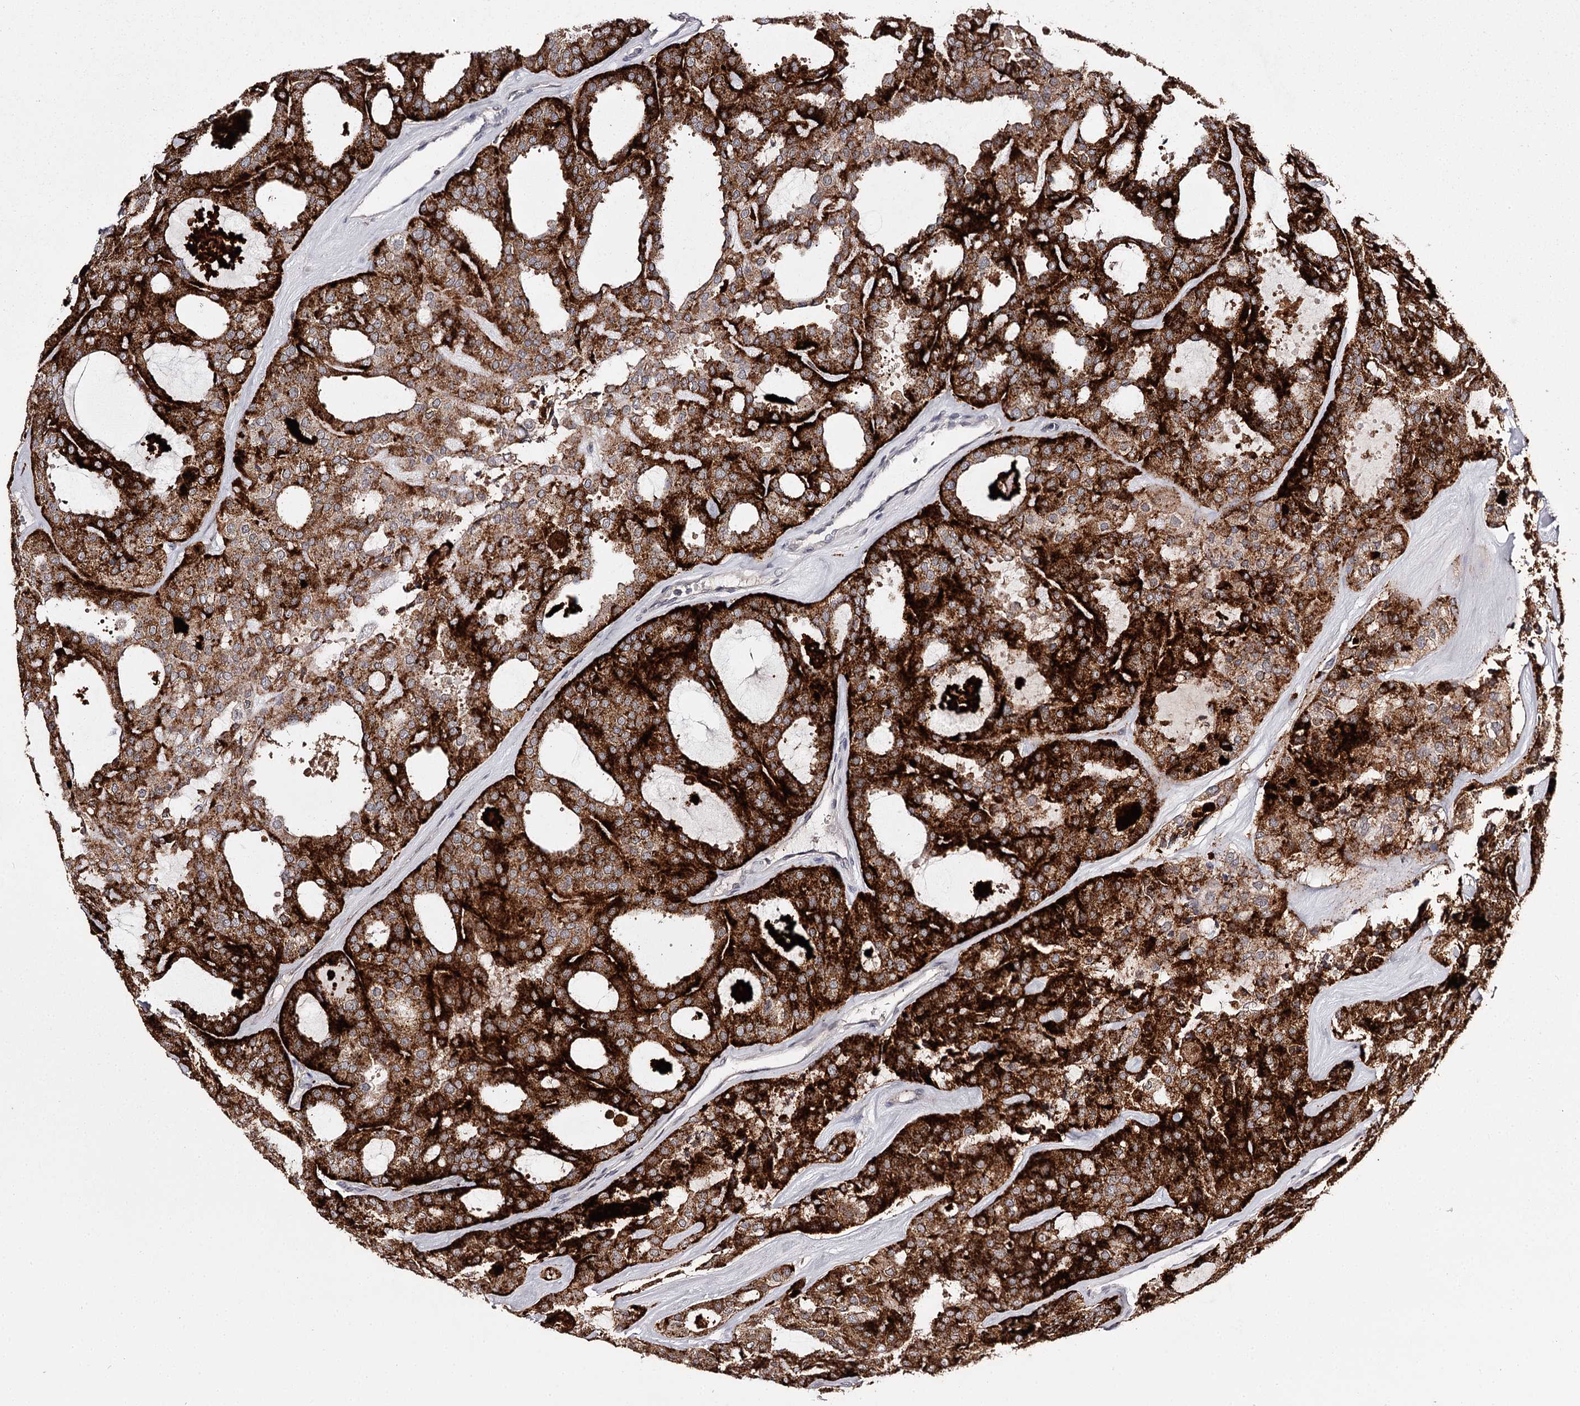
{"staining": {"intensity": "strong", "quantity": ">75%", "location": "cytoplasmic/membranous"}, "tissue": "thyroid cancer", "cell_type": "Tumor cells", "image_type": "cancer", "snomed": [{"axis": "morphology", "description": "Follicular adenoma carcinoma, NOS"}, {"axis": "topography", "description": "Thyroid gland"}], "caption": "This micrograph exhibits immunohistochemistry (IHC) staining of follicular adenoma carcinoma (thyroid), with high strong cytoplasmic/membranous expression in approximately >75% of tumor cells.", "gene": "SLC32A1", "patient": {"sex": "male", "age": 75}}